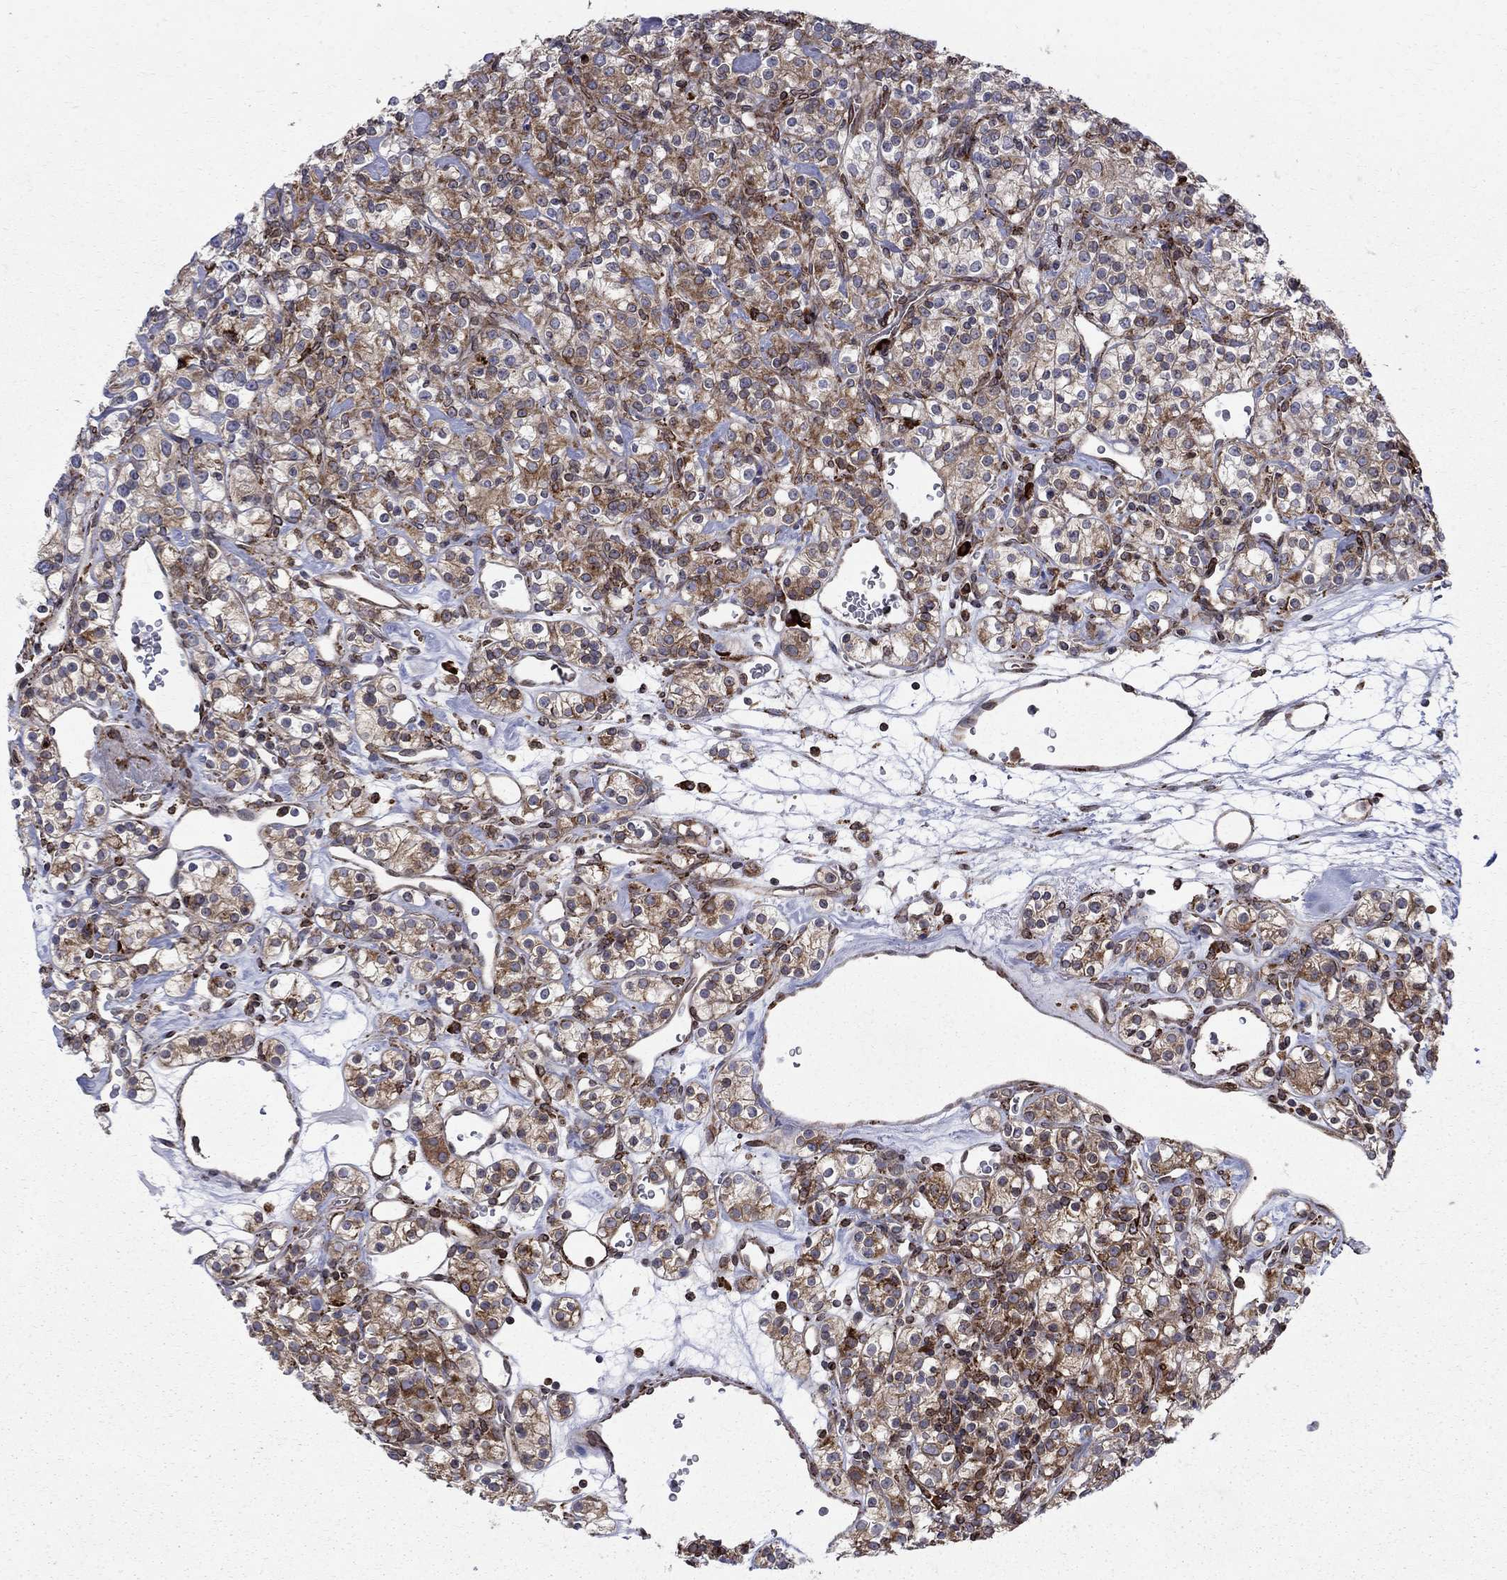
{"staining": {"intensity": "moderate", "quantity": ">75%", "location": "cytoplasmic/membranous"}, "tissue": "renal cancer", "cell_type": "Tumor cells", "image_type": "cancer", "snomed": [{"axis": "morphology", "description": "Adenocarcinoma, NOS"}, {"axis": "topography", "description": "Kidney"}], "caption": "A brown stain shows moderate cytoplasmic/membranous expression of a protein in human renal adenocarcinoma tumor cells.", "gene": "CAB39L", "patient": {"sex": "male", "age": 77}}